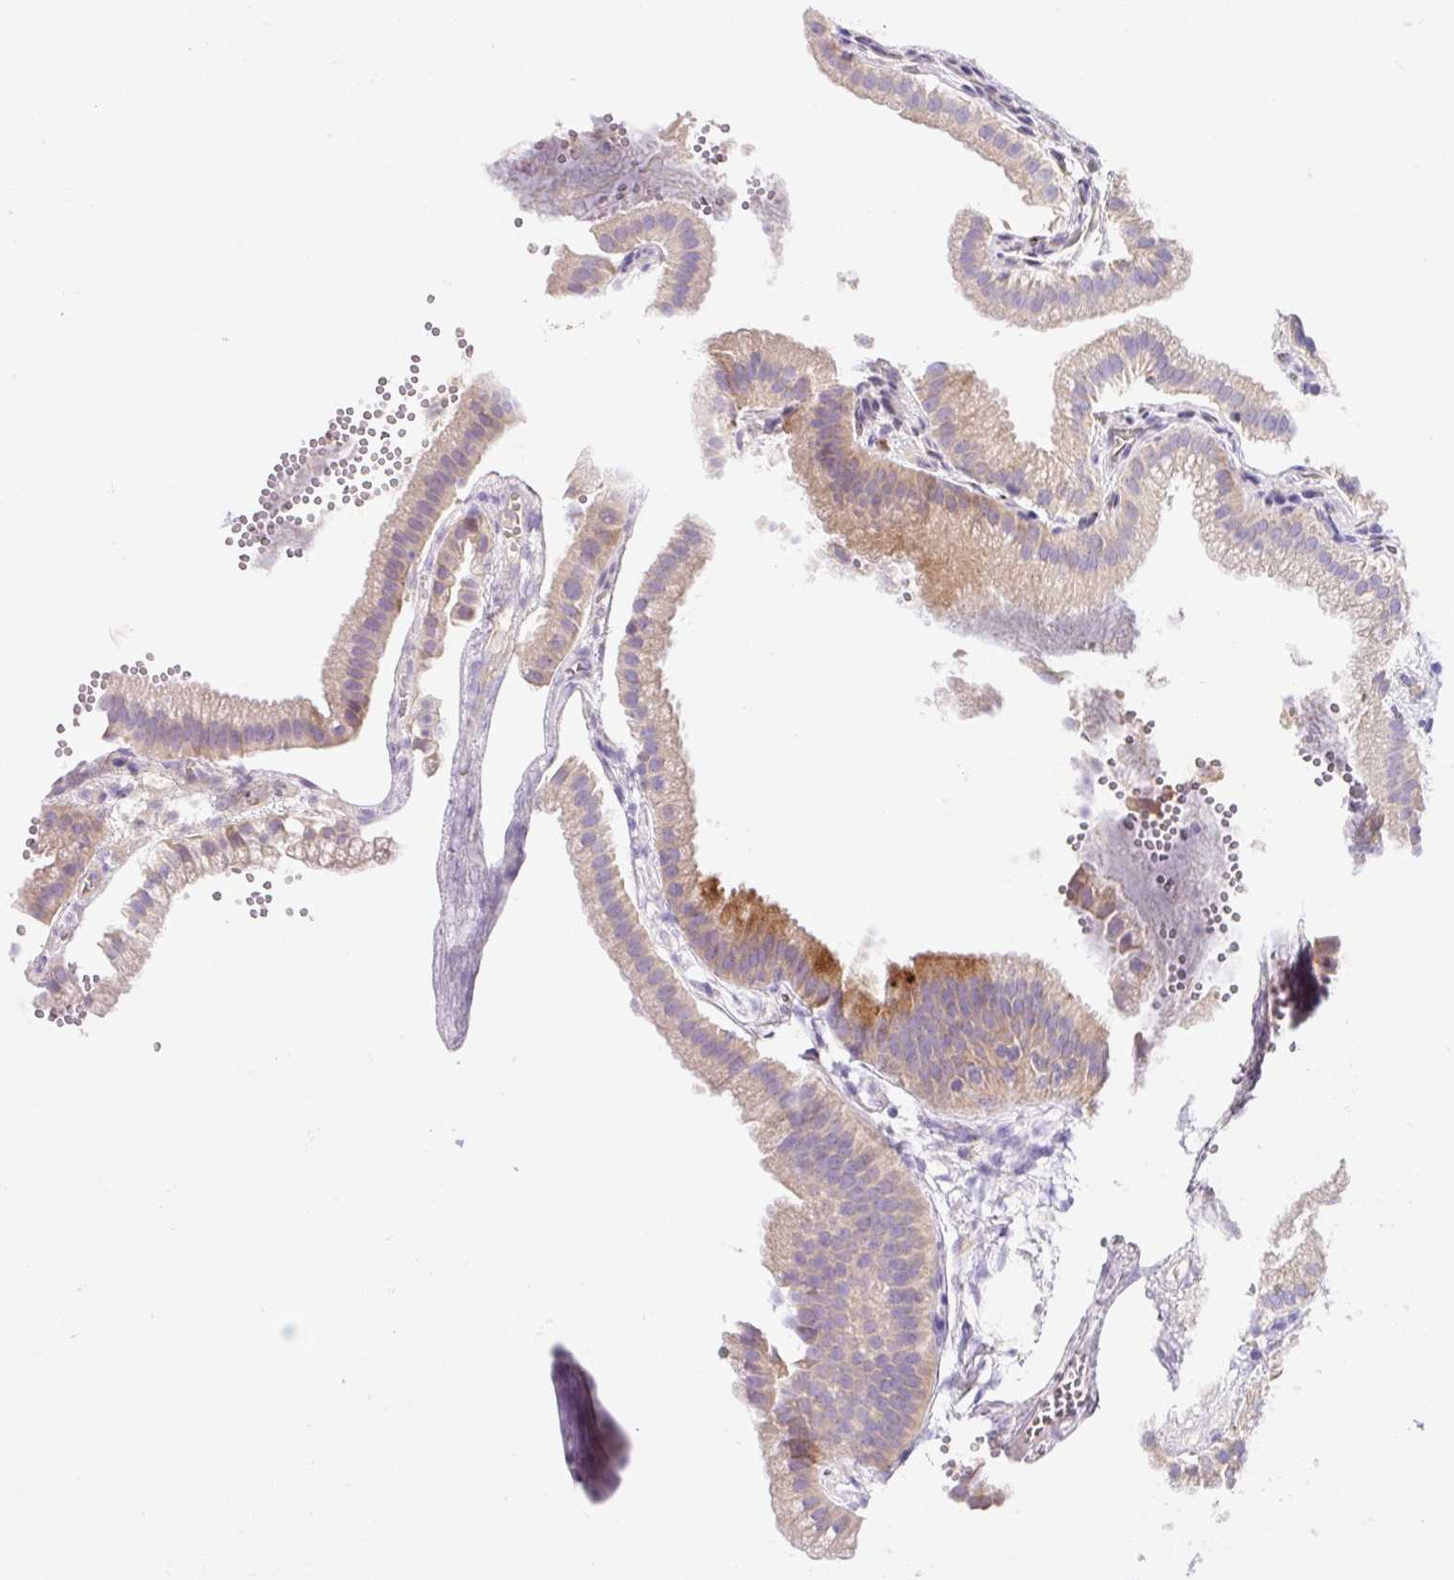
{"staining": {"intensity": "moderate", "quantity": "<25%", "location": "cytoplasmic/membranous"}, "tissue": "gallbladder", "cell_type": "Glandular cells", "image_type": "normal", "snomed": [{"axis": "morphology", "description": "Normal tissue, NOS"}, {"axis": "topography", "description": "Gallbladder"}], "caption": "Protein staining displays moderate cytoplasmic/membranous staining in approximately <25% of glandular cells in benign gallbladder. (IHC, brightfield microscopy, high magnification).", "gene": "CRISP3", "patient": {"sex": "female", "age": 63}}